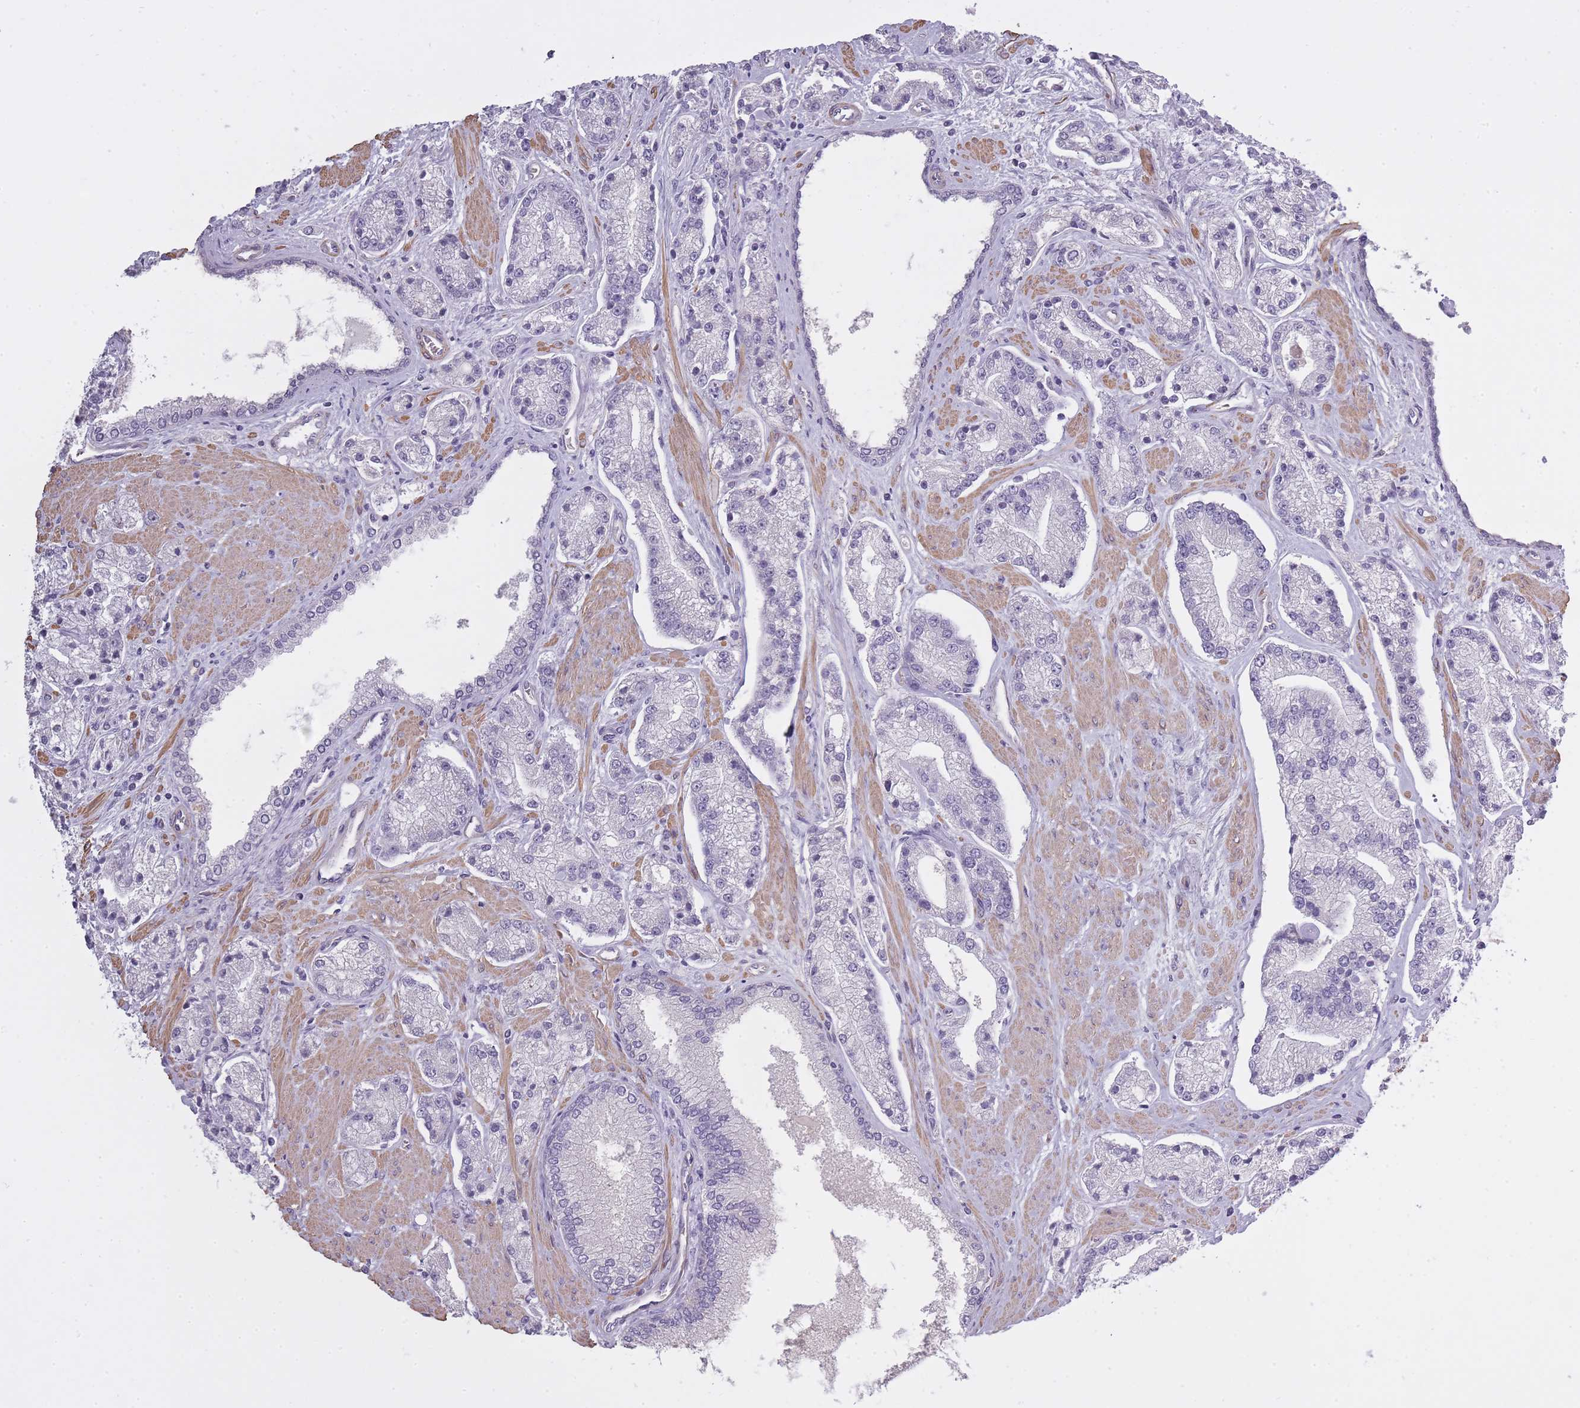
{"staining": {"intensity": "negative", "quantity": "none", "location": "none"}, "tissue": "prostate cancer", "cell_type": "Tumor cells", "image_type": "cancer", "snomed": [{"axis": "morphology", "description": "Adenocarcinoma, High grade"}, {"axis": "topography", "description": "Prostate"}], "caption": "DAB (3,3'-diaminobenzidine) immunohistochemical staining of prostate cancer reveals no significant expression in tumor cells. (Stains: DAB IHC with hematoxylin counter stain, Microscopy: brightfield microscopy at high magnification).", "gene": "SLC8A2", "patient": {"sex": "male", "age": 67}}